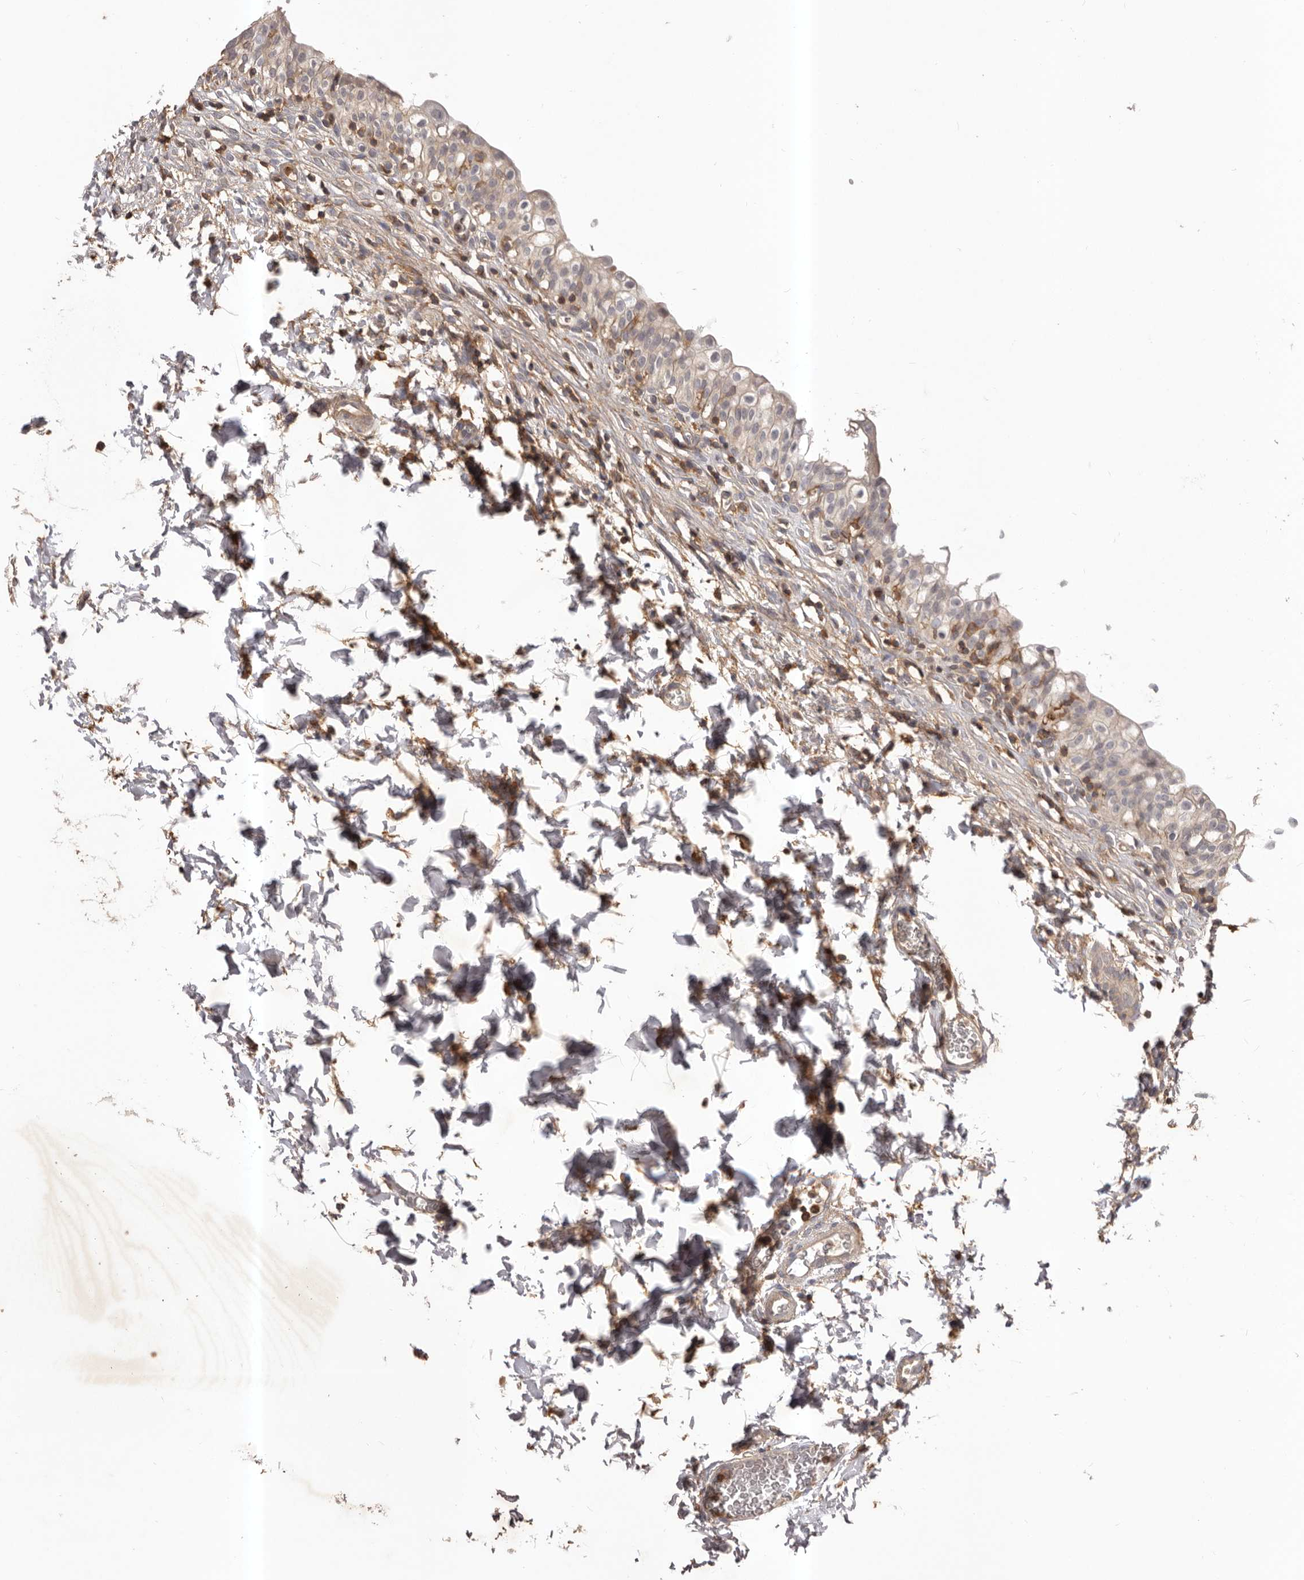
{"staining": {"intensity": "weak", "quantity": "25%-75%", "location": "cytoplasmic/membranous"}, "tissue": "urinary bladder", "cell_type": "Urothelial cells", "image_type": "normal", "snomed": [{"axis": "morphology", "description": "Normal tissue, NOS"}, {"axis": "topography", "description": "Urinary bladder"}], "caption": "Protein staining displays weak cytoplasmic/membranous expression in about 25%-75% of urothelial cells in normal urinary bladder. The staining was performed using DAB (3,3'-diaminobenzidine) to visualize the protein expression in brown, while the nuclei were stained in blue with hematoxylin (Magnification: 20x).", "gene": "GLIPR2", "patient": {"sex": "male", "age": 55}}